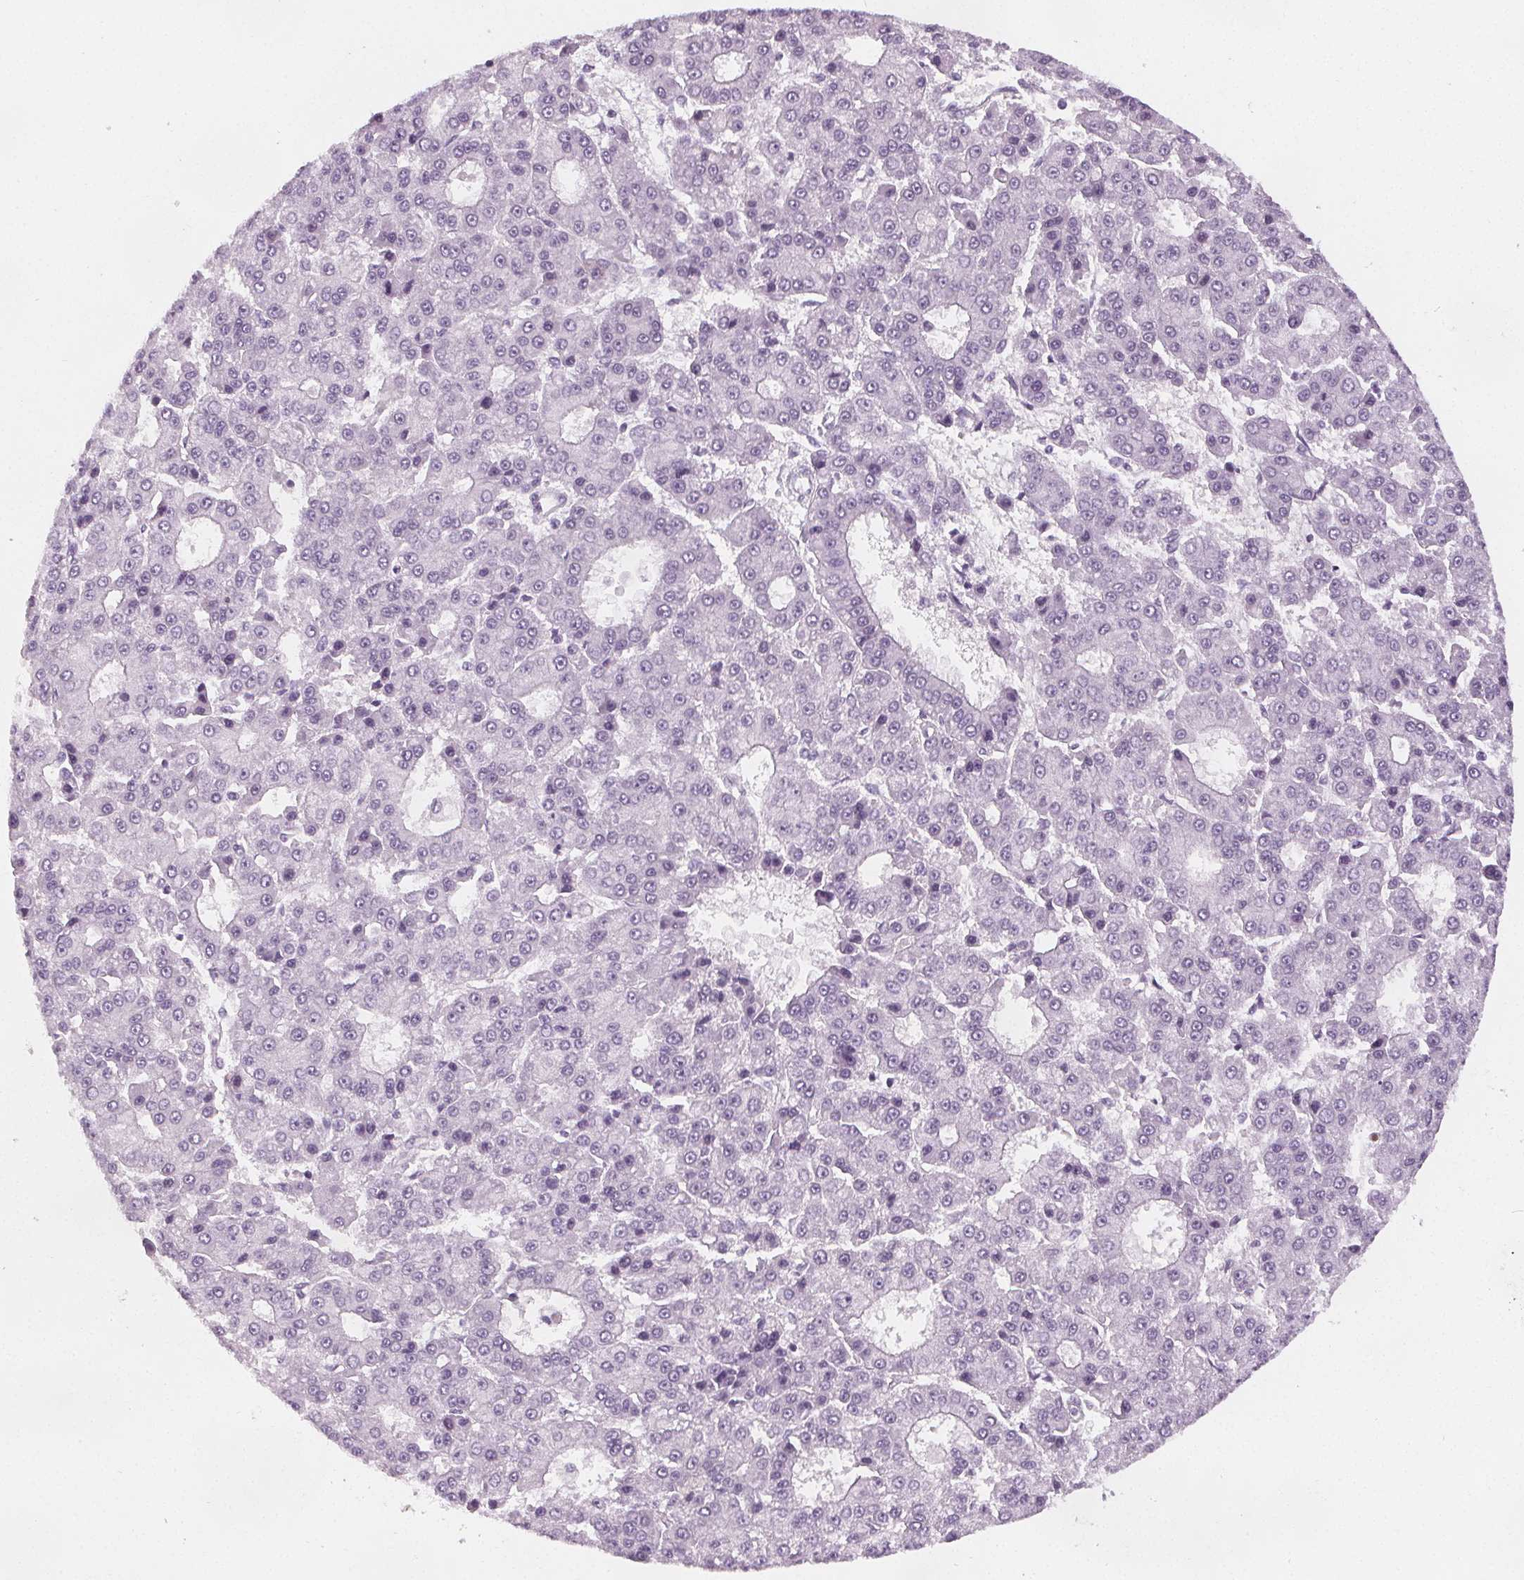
{"staining": {"intensity": "negative", "quantity": "none", "location": "none"}, "tissue": "liver cancer", "cell_type": "Tumor cells", "image_type": "cancer", "snomed": [{"axis": "morphology", "description": "Carcinoma, Hepatocellular, NOS"}, {"axis": "topography", "description": "Liver"}], "caption": "Micrograph shows no protein positivity in tumor cells of liver hepatocellular carcinoma tissue.", "gene": "SLC5A12", "patient": {"sex": "male", "age": 70}}